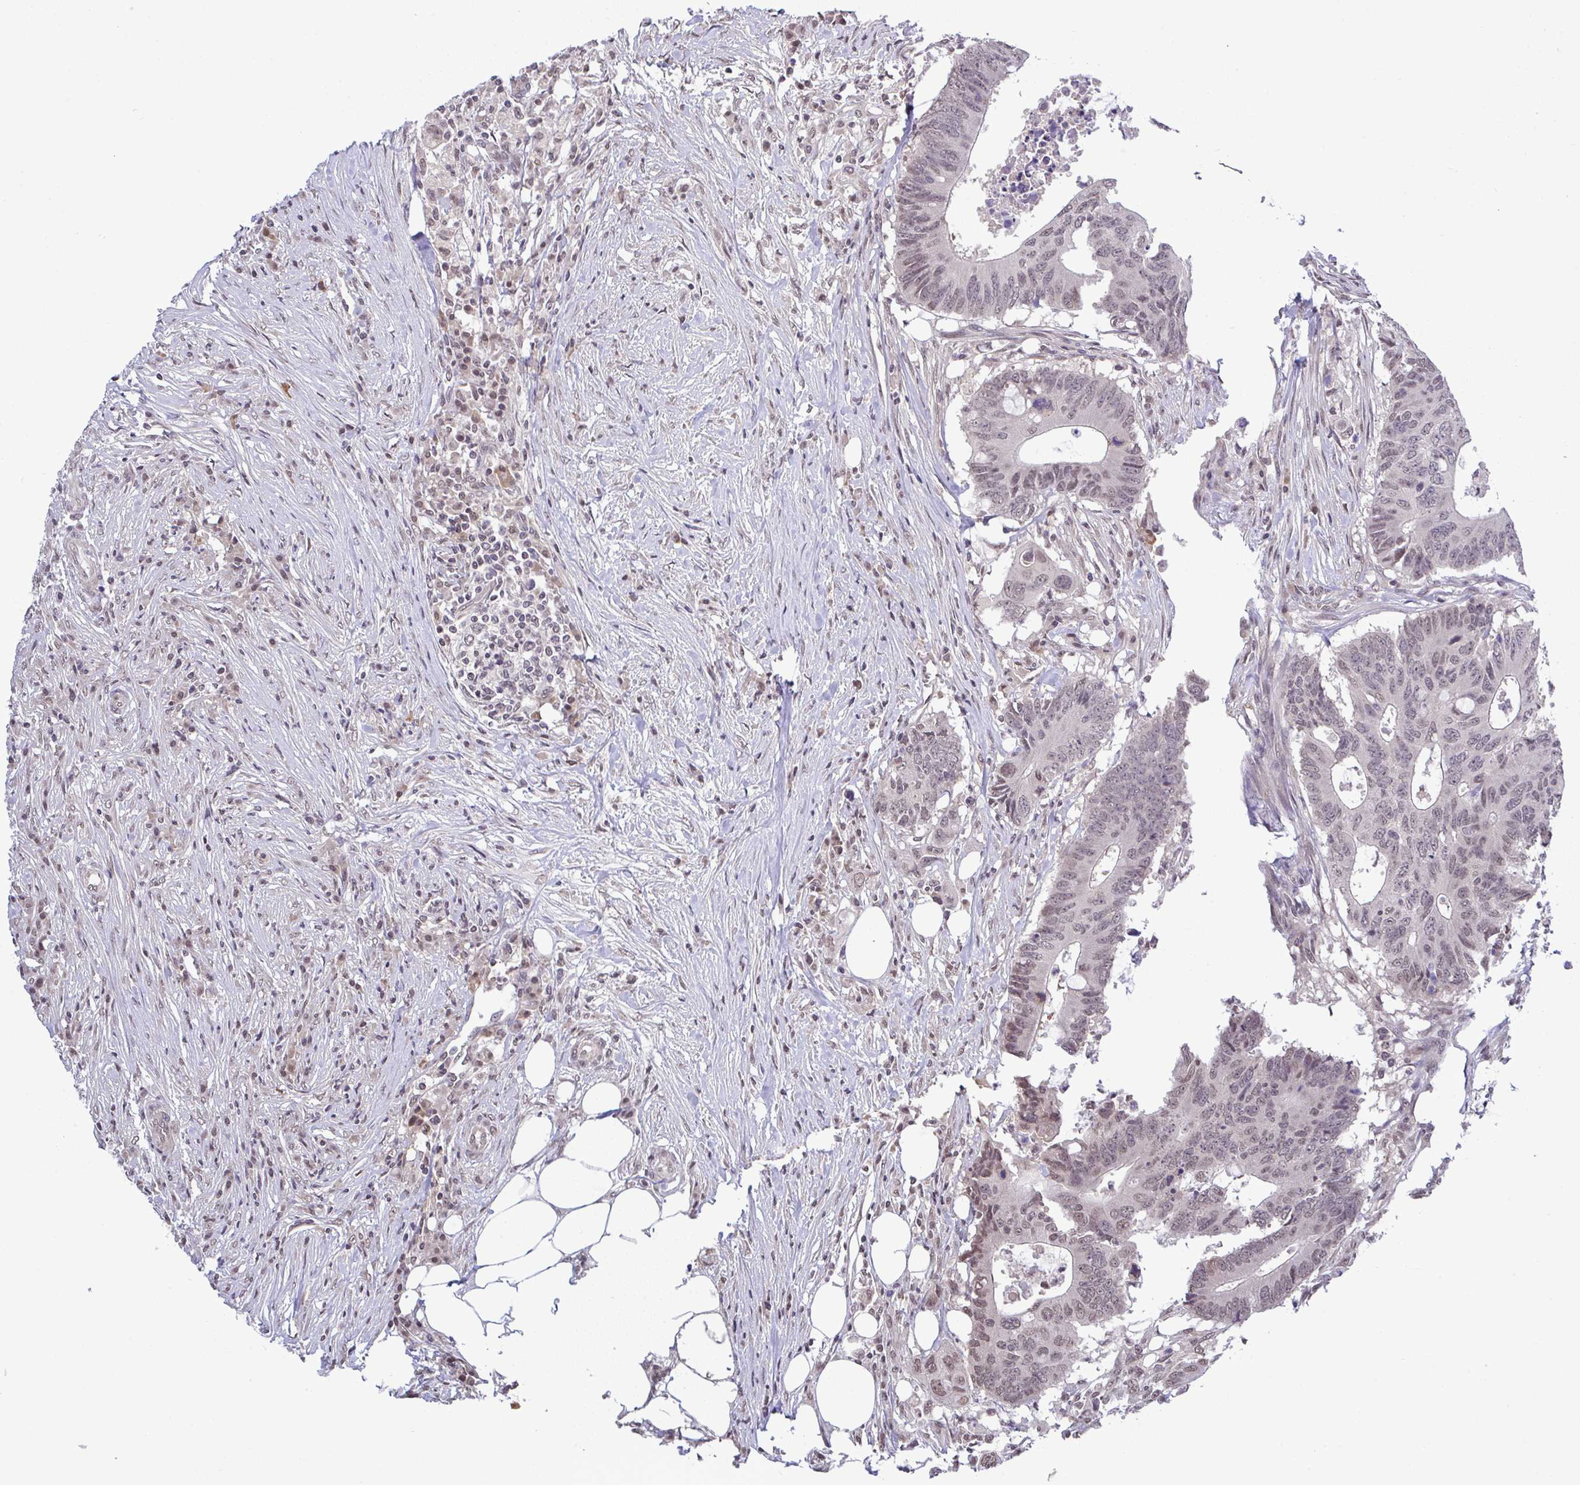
{"staining": {"intensity": "moderate", "quantity": "<25%", "location": "nuclear"}, "tissue": "colorectal cancer", "cell_type": "Tumor cells", "image_type": "cancer", "snomed": [{"axis": "morphology", "description": "Adenocarcinoma, NOS"}, {"axis": "topography", "description": "Colon"}], "caption": "Protein staining by immunohistochemistry (IHC) demonstrates moderate nuclear expression in about <25% of tumor cells in colorectal adenocarcinoma. Immunohistochemistry (ihc) stains the protein of interest in brown and the nuclei are stained blue.", "gene": "C9orf64", "patient": {"sex": "male", "age": 71}}